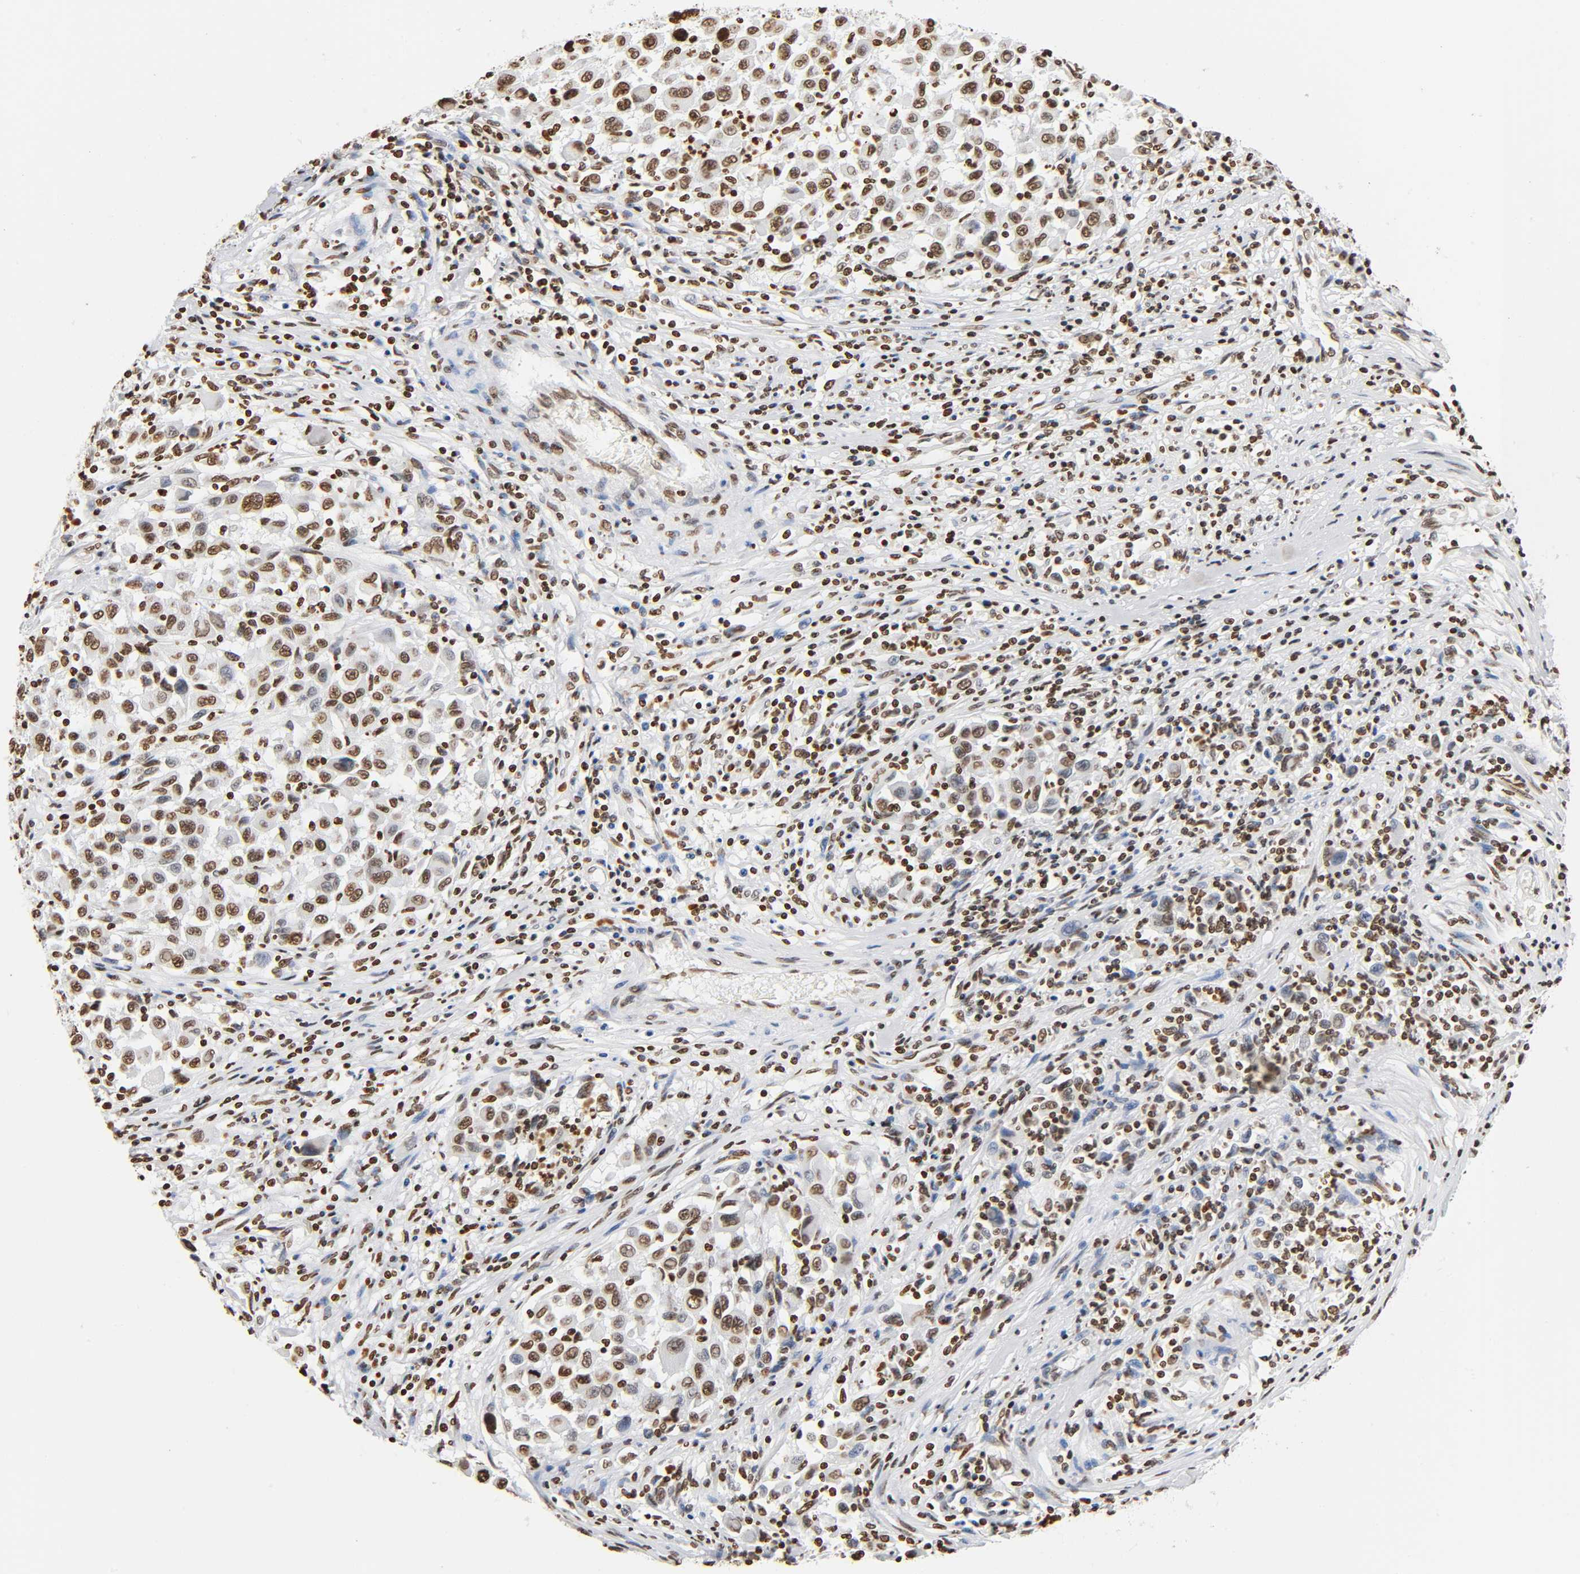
{"staining": {"intensity": "moderate", "quantity": ">75%", "location": "nuclear"}, "tissue": "melanoma", "cell_type": "Tumor cells", "image_type": "cancer", "snomed": [{"axis": "morphology", "description": "Malignant melanoma, Metastatic site"}, {"axis": "topography", "description": "Lymph node"}], "caption": "Moderate nuclear protein positivity is seen in approximately >75% of tumor cells in melanoma.", "gene": "HOXA6", "patient": {"sex": "male", "age": 61}}